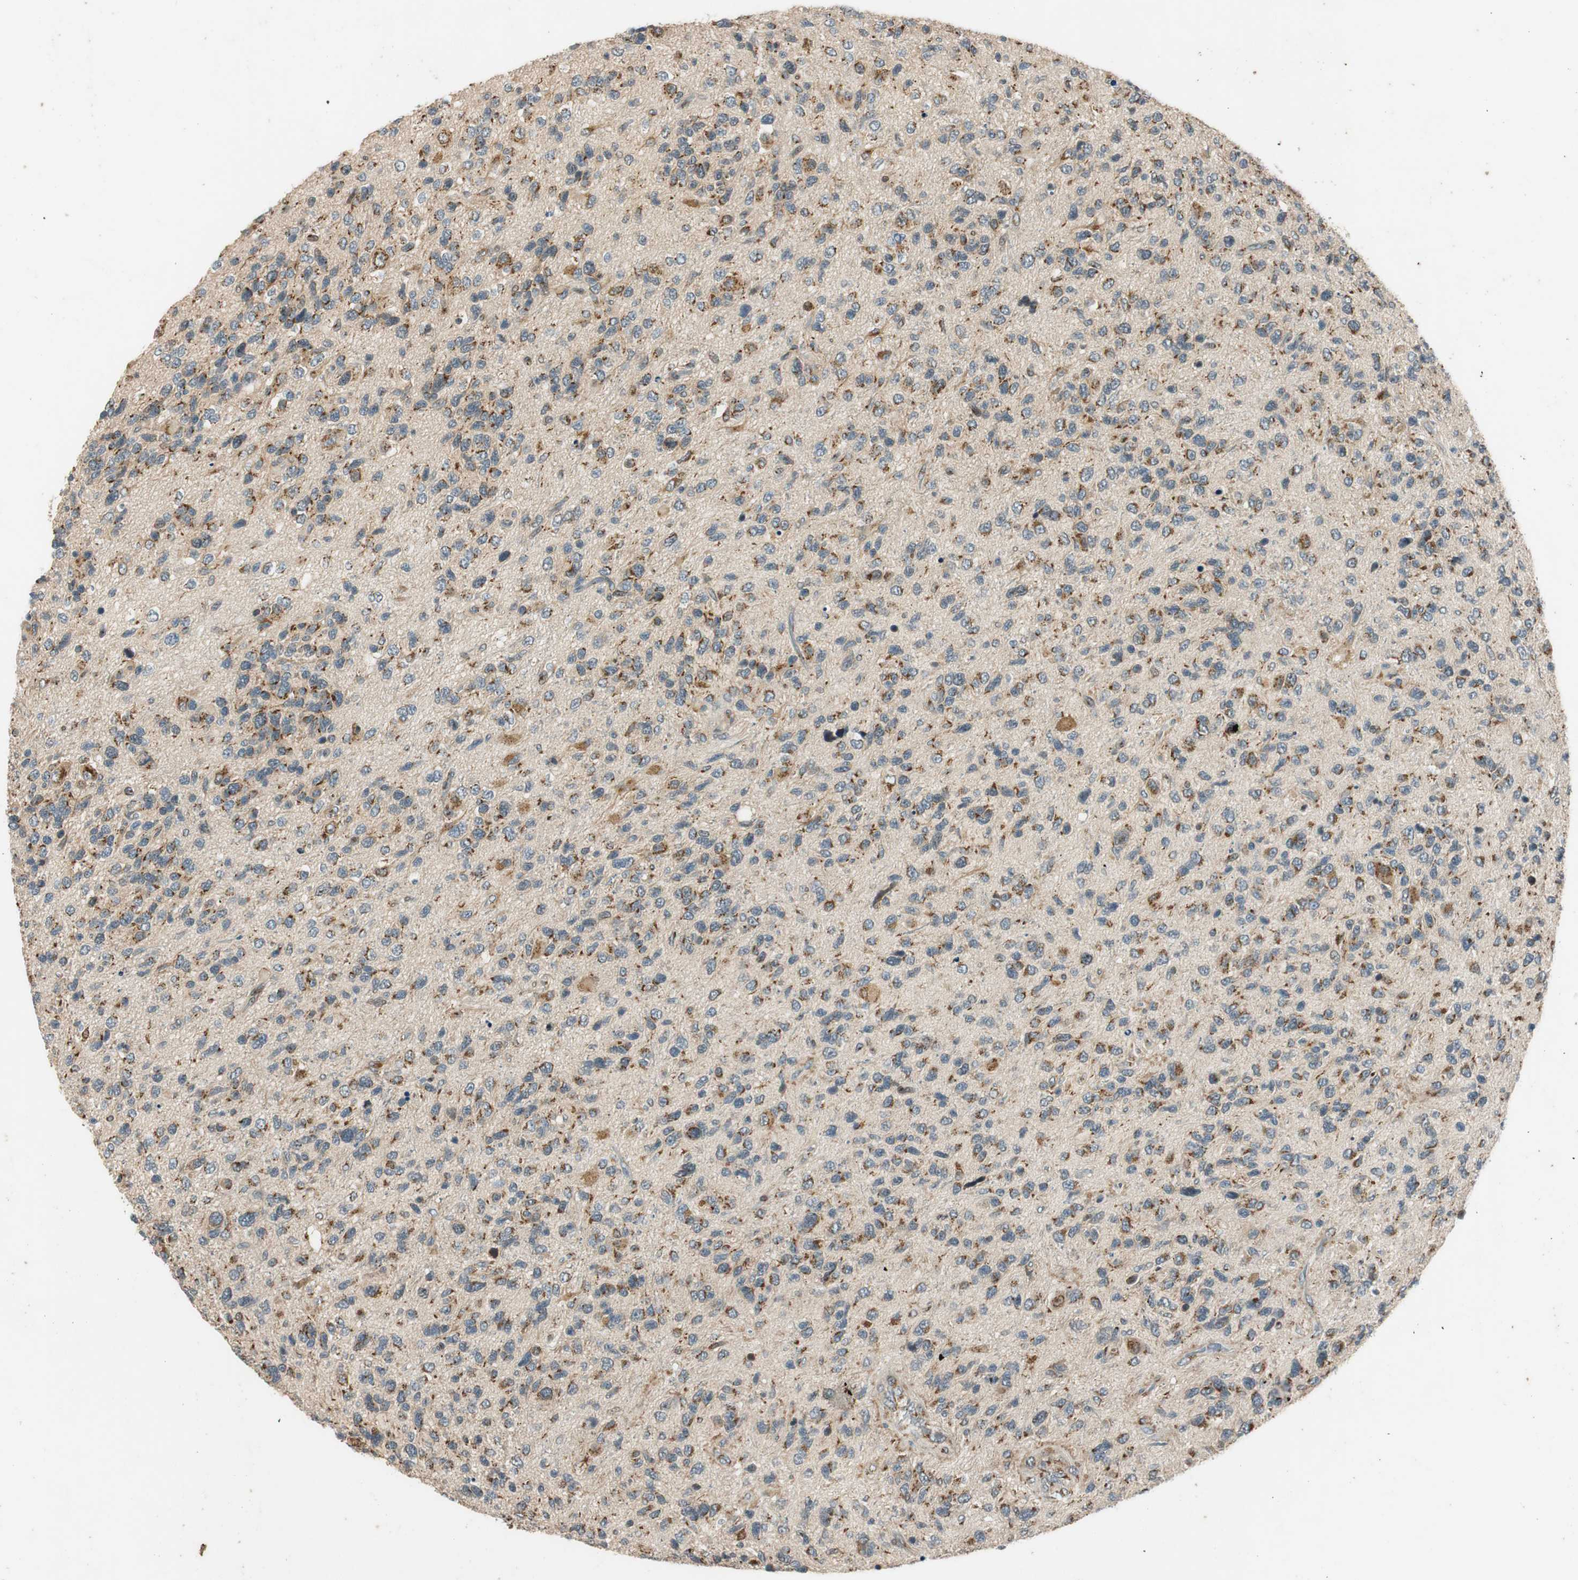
{"staining": {"intensity": "moderate", "quantity": "25%-75%", "location": "cytoplasmic/membranous"}, "tissue": "glioma", "cell_type": "Tumor cells", "image_type": "cancer", "snomed": [{"axis": "morphology", "description": "Glioma, malignant, High grade"}, {"axis": "topography", "description": "Brain"}], "caption": "Glioma was stained to show a protein in brown. There is medium levels of moderate cytoplasmic/membranous staining in approximately 25%-75% of tumor cells. The staining was performed using DAB (3,3'-diaminobenzidine), with brown indicating positive protein expression. Nuclei are stained blue with hematoxylin.", "gene": "NEO1", "patient": {"sex": "female", "age": 58}}